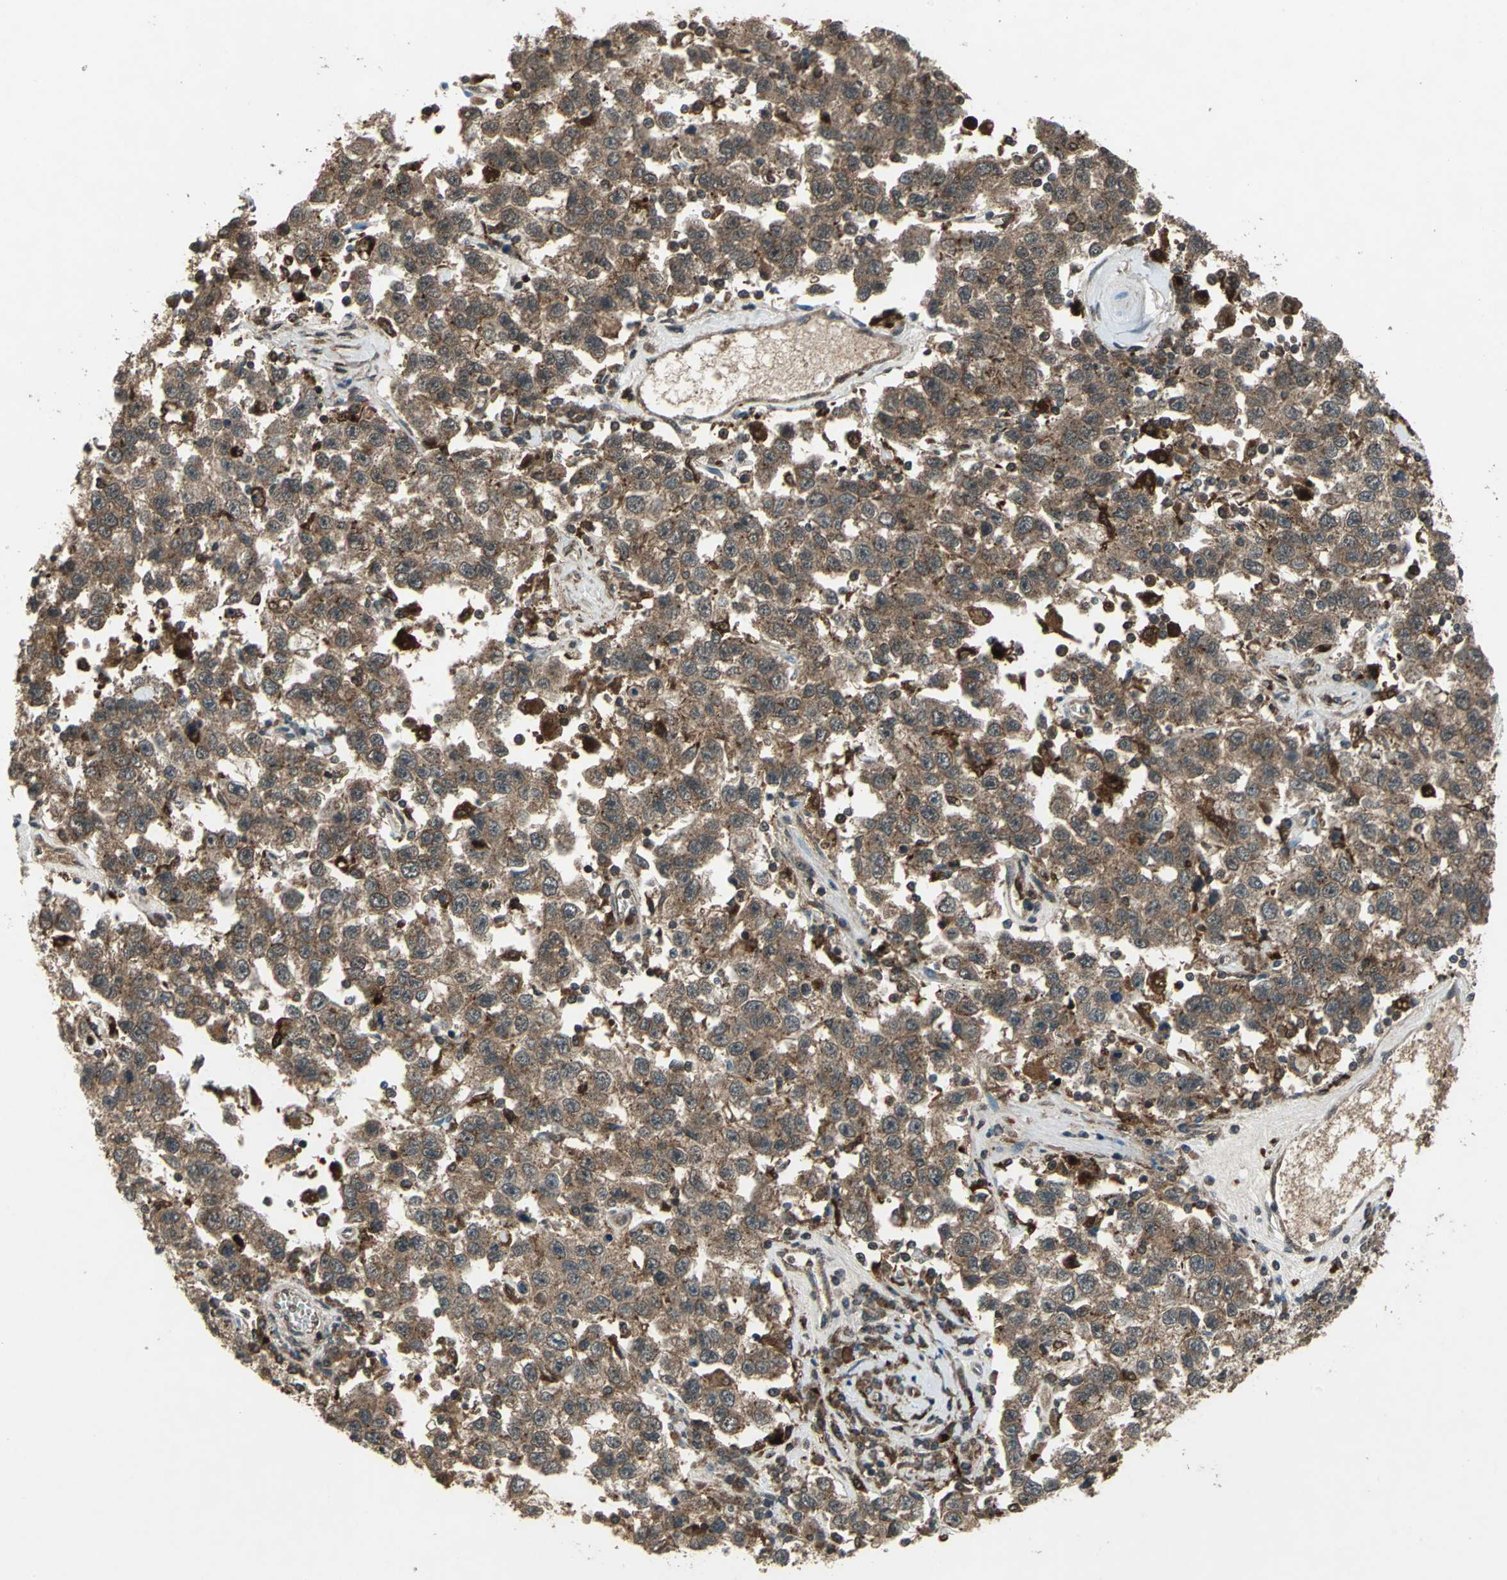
{"staining": {"intensity": "moderate", "quantity": ">75%", "location": "cytoplasmic/membranous"}, "tissue": "testis cancer", "cell_type": "Tumor cells", "image_type": "cancer", "snomed": [{"axis": "morphology", "description": "Seminoma, NOS"}, {"axis": "topography", "description": "Testis"}], "caption": "Seminoma (testis) stained for a protein (brown) displays moderate cytoplasmic/membranous positive positivity in about >75% of tumor cells.", "gene": "PYCARD", "patient": {"sex": "male", "age": 41}}